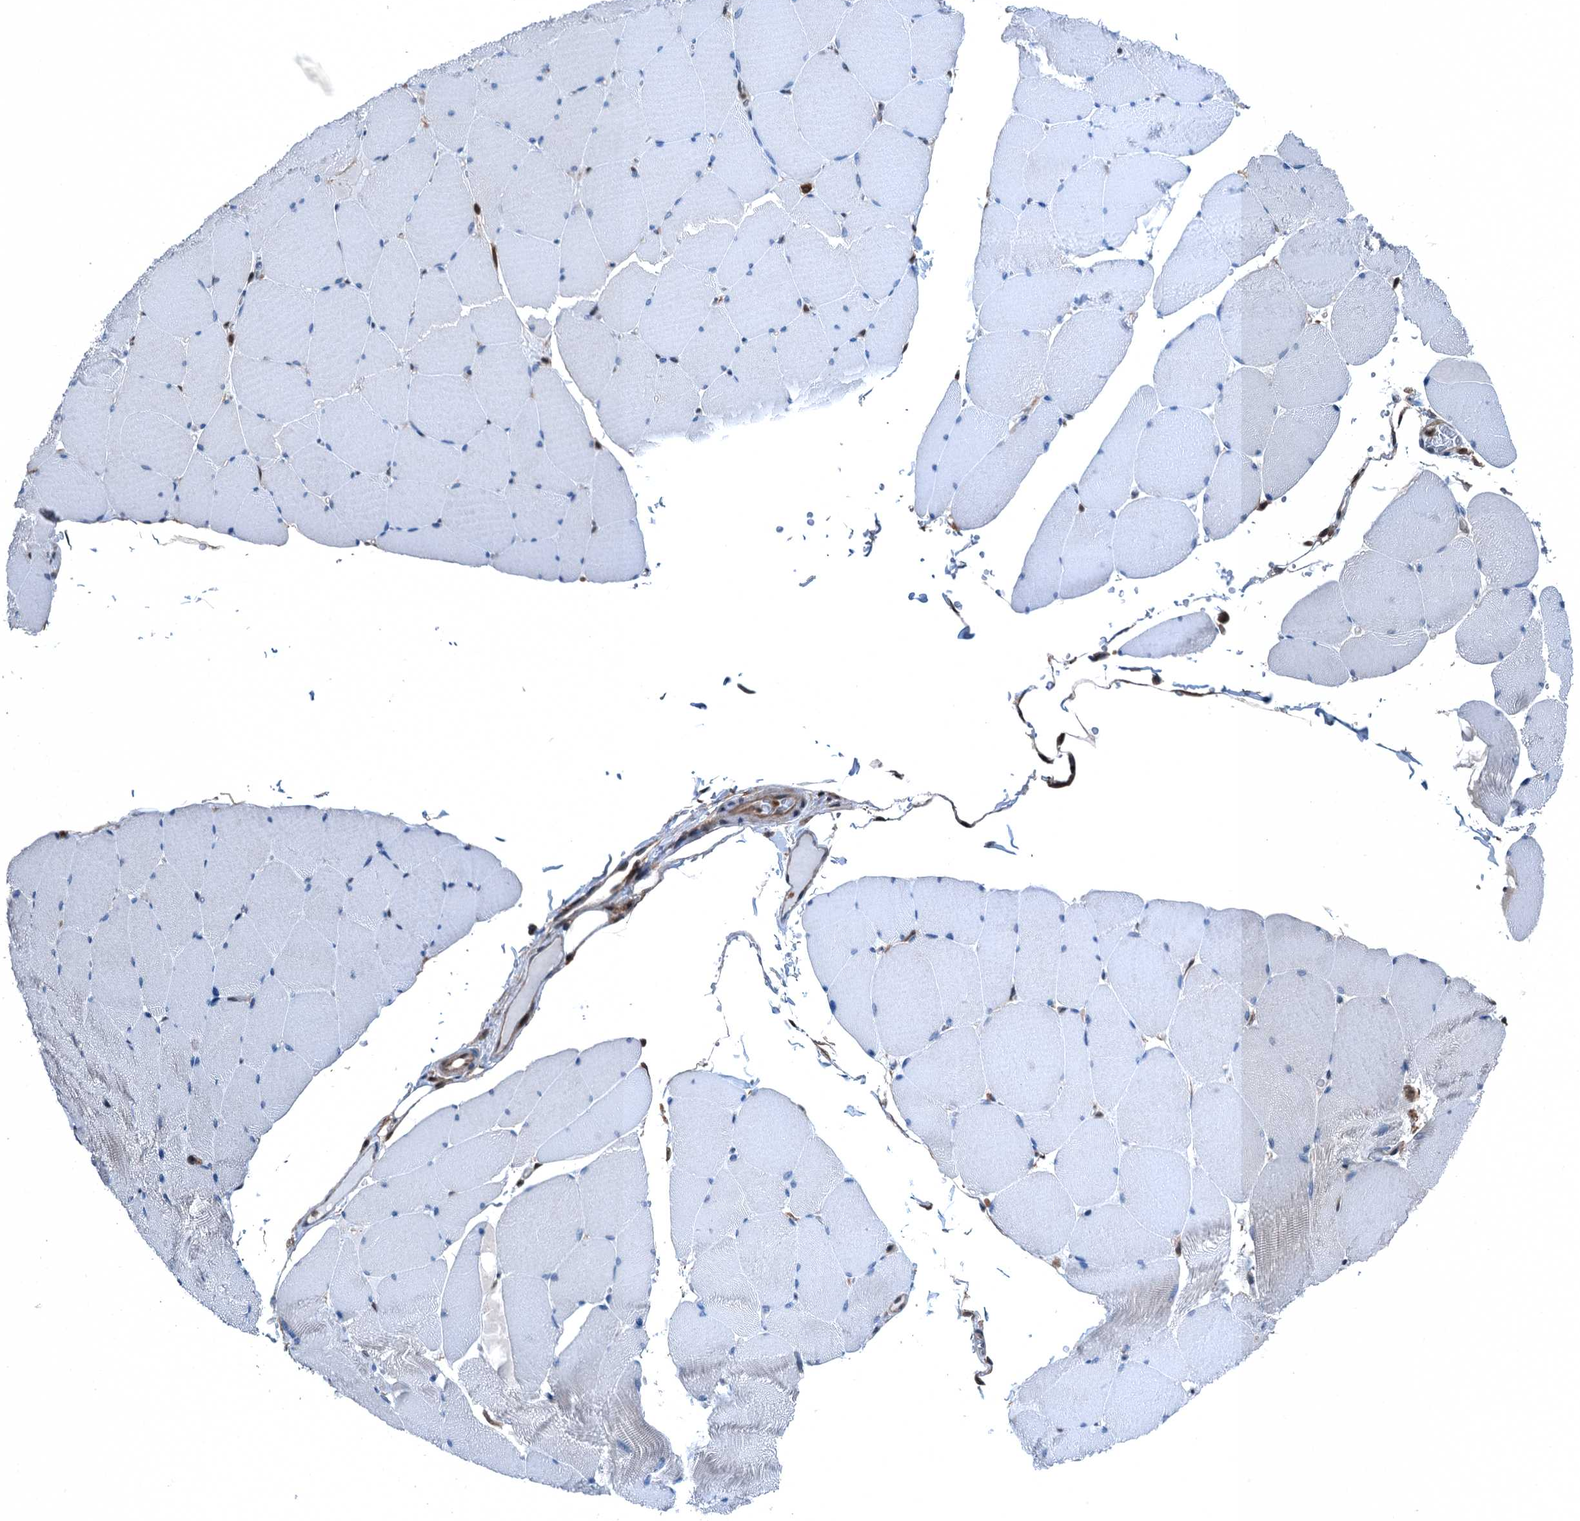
{"staining": {"intensity": "weak", "quantity": "<25%", "location": "cytoplasmic/membranous"}, "tissue": "skeletal muscle", "cell_type": "Myocytes", "image_type": "normal", "snomed": [{"axis": "morphology", "description": "Normal tissue, NOS"}, {"axis": "topography", "description": "Skeletal muscle"}, {"axis": "topography", "description": "Head-Neck"}], "caption": "High magnification brightfield microscopy of unremarkable skeletal muscle stained with DAB (brown) and counterstained with hematoxylin (blue): myocytes show no significant positivity. (Stains: DAB (3,3'-diaminobenzidine) immunohistochemistry (IHC) with hematoxylin counter stain, Microscopy: brightfield microscopy at high magnification).", "gene": "RNH1", "patient": {"sex": "male", "age": 66}}